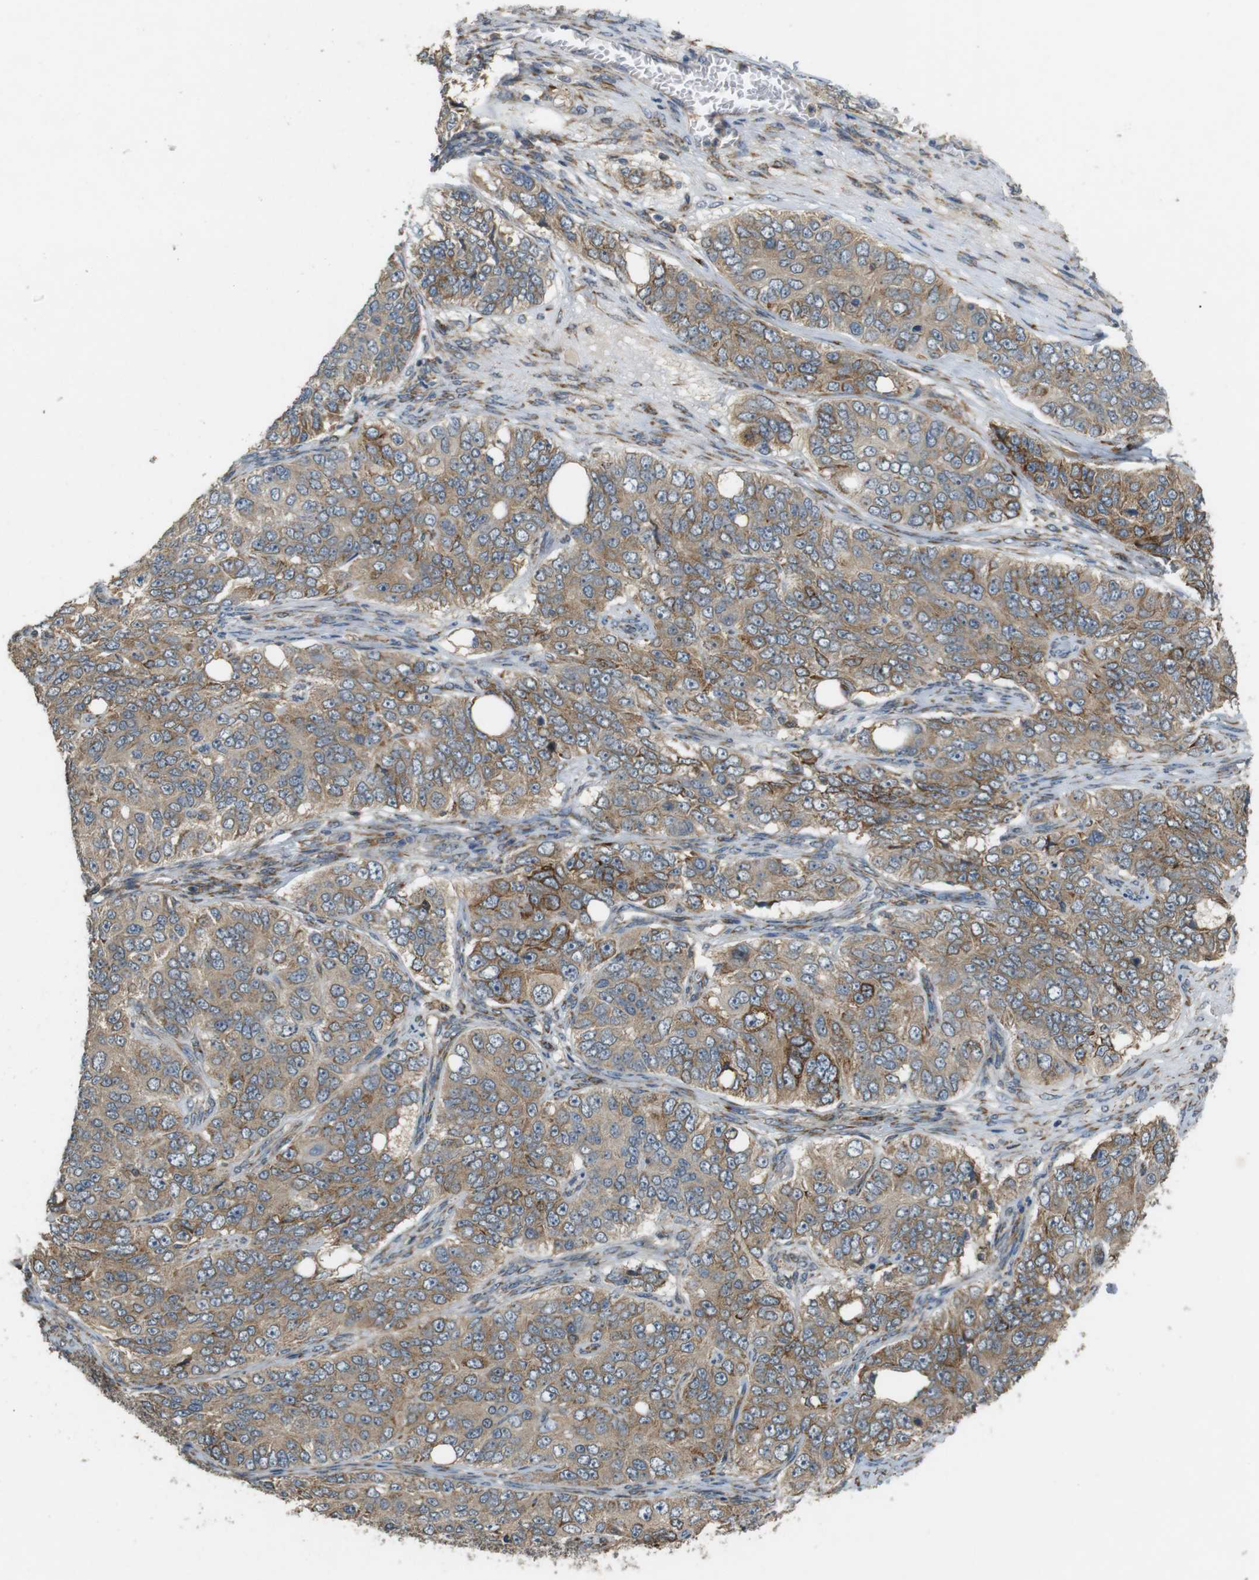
{"staining": {"intensity": "moderate", "quantity": ">75%", "location": "cytoplasmic/membranous"}, "tissue": "ovarian cancer", "cell_type": "Tumor cells", "image_type": "cancer", "snomed": [{"axis": "morphology", "description": "Carcinoma, endometroid"}, {"axis": "topography", "description": "Ovary"}], "caption": "Immunohistochemistry histopathology image of ovarian endometroid carcinoma stained for a protein (brown), which displays medium levels of moderate cytoplasmic/membranous expression in about >75% of tumor cells.", "gene": "ARHGAP24", "patient": {"sex": "female", "age": 51}}